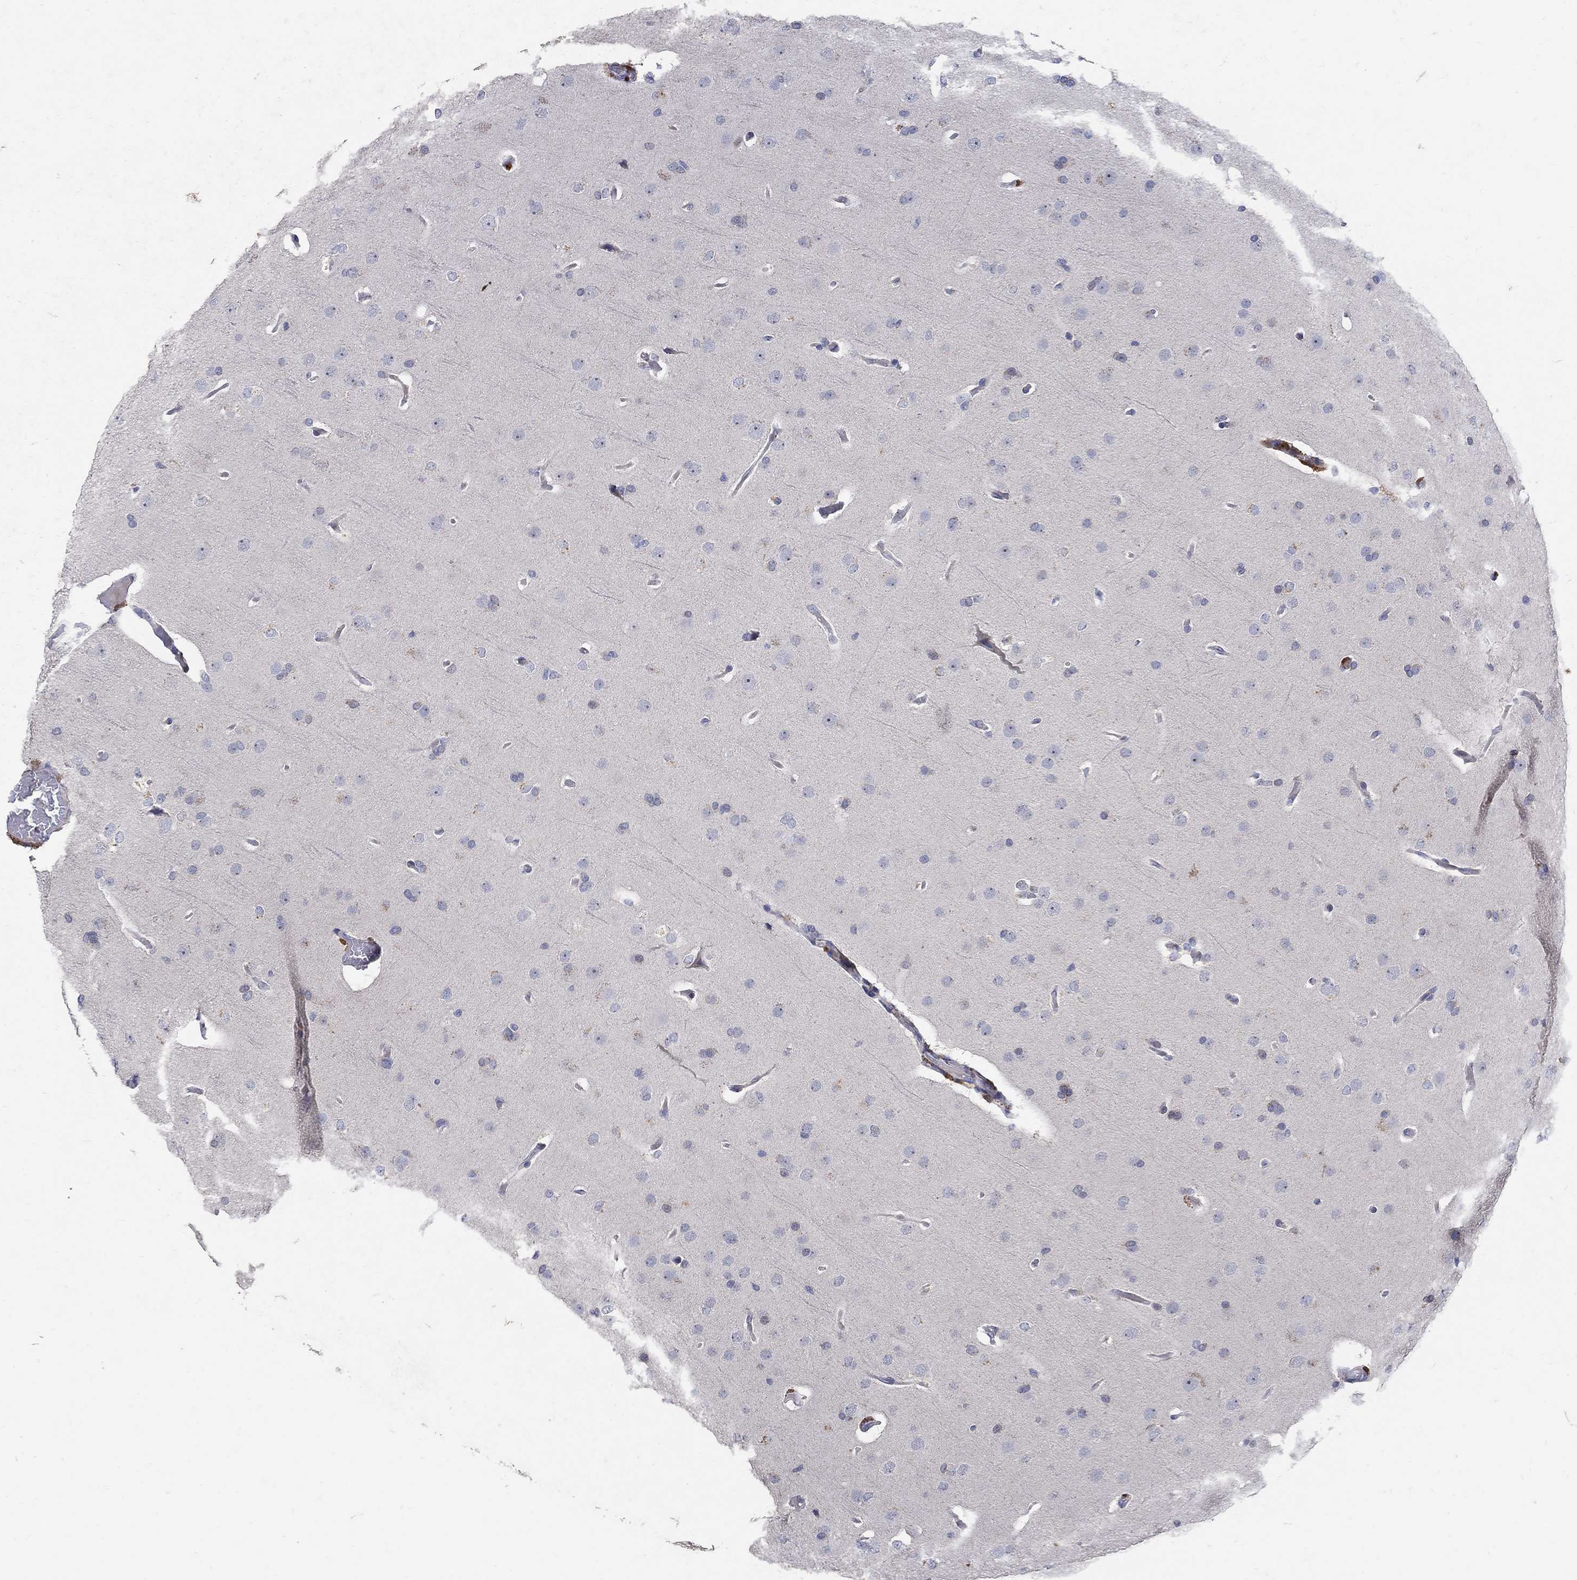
{"staining": {"intensity": "negative", "quantity": "none", "location": "none"}, "tissue": "glioma", "cell_type": "Tumor cells", "image_type": "cancer", "snomed": [{"axis": "morphology", "description": "Glioma, malignant, Low grade"}, {"axis": "topography", "description": "Brain"}], "caption": "A photomicrograph of malignant low-grade glioma stained for a protein exhibits no brown staining in tumor cells. The staining was performed using DAB to visualize the protein expression in brown, while the nuclei were stained in blue with hematoxylin (Magnification: 20x).", "gene": "HMX2", "patient": {"sex": "male", "age": 41}}